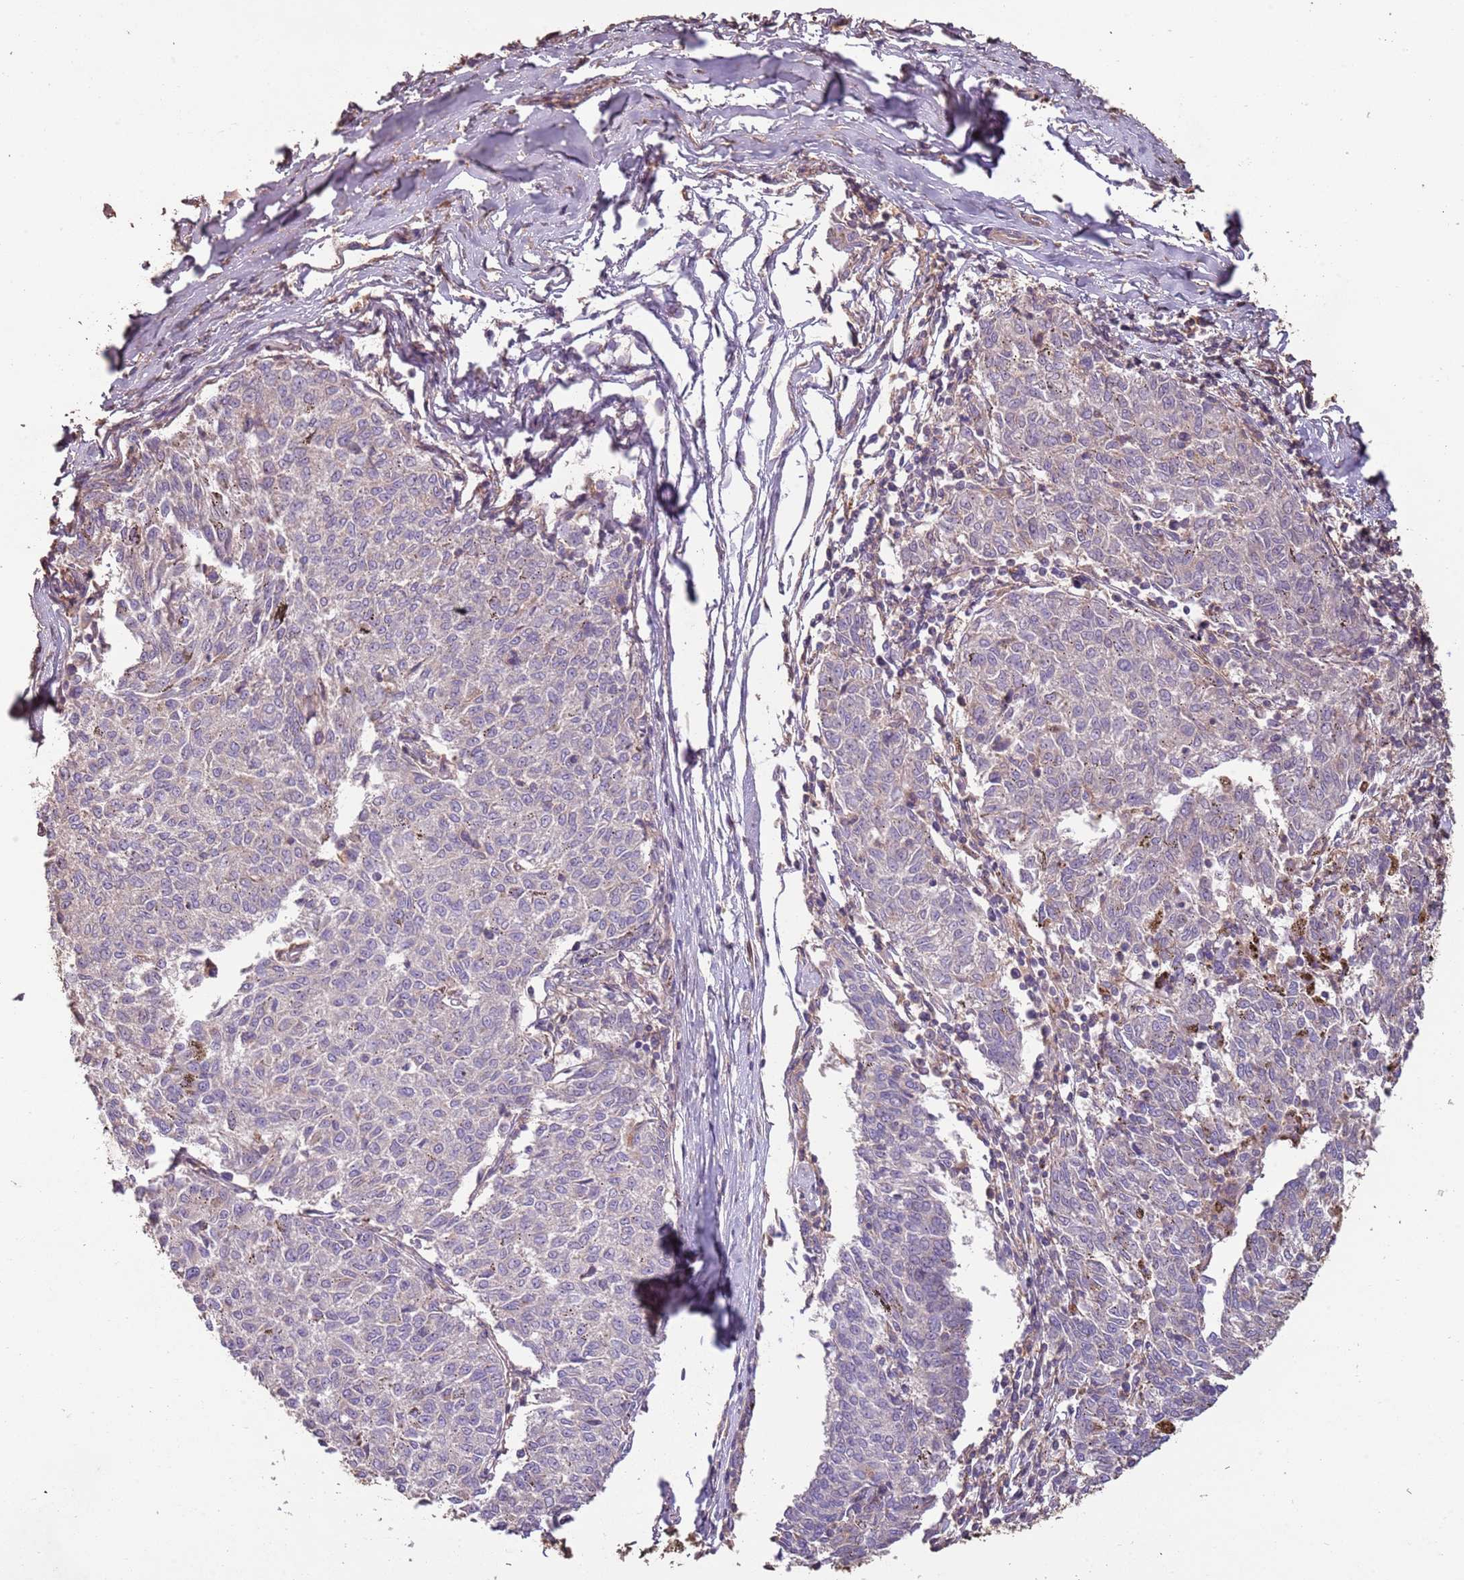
{"staining": {"intensity": "negative", "quantity": "none", "location": "none"}, "tissue": "melanoma", "cell_type": "Tumor cells", "image_type": "cancer", "snomed": [{"axis": "morphology", "description": "Malignant melanoma, NOS"}, {"axis": "topography", "description": "Skin"}], "caption": "A histopathology image of human melanoma is negative for staining in tumor cells.", "gene": "FECH", "patient": {"sex": "female", "age": 72}}